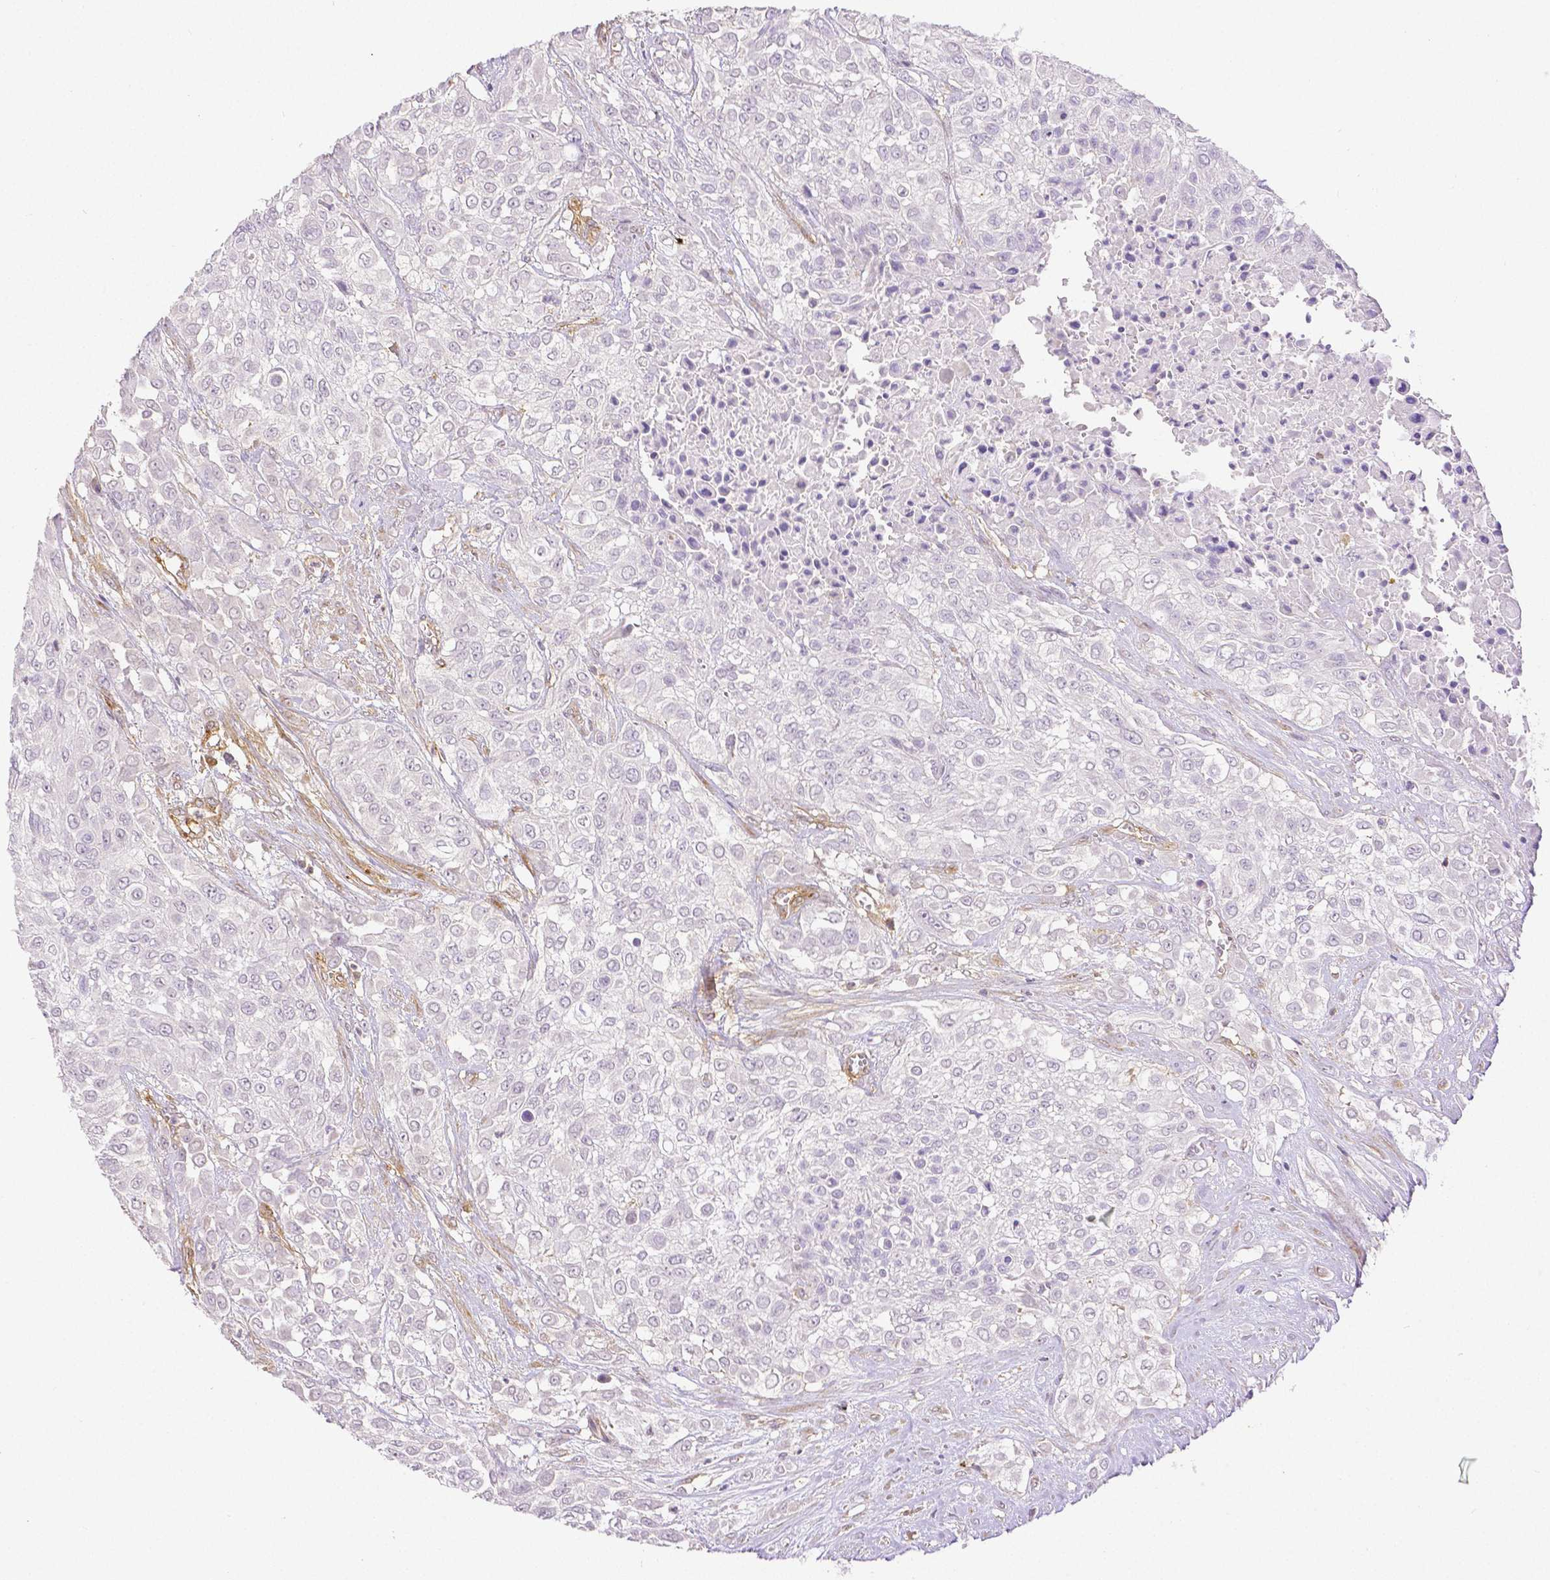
{"staining": {"intensity": "negative", "quantity": "none", "location": "none"}, "tissue": "urothelial cancer", "cell_type": "Tumor cells", "image_type": "cancer", "snomed": [{"axis": "morphology", "description": "Urothelial carcinoma, High grade"}, {"axis": "topography", "description": "Urinary bladder"}], "caption": "This is an IHC photomicrograph of human urothelial cancer. There is no expression in tumor cells.", "gene": "THY1", "patient": {"sex": "male", "age": 57}}